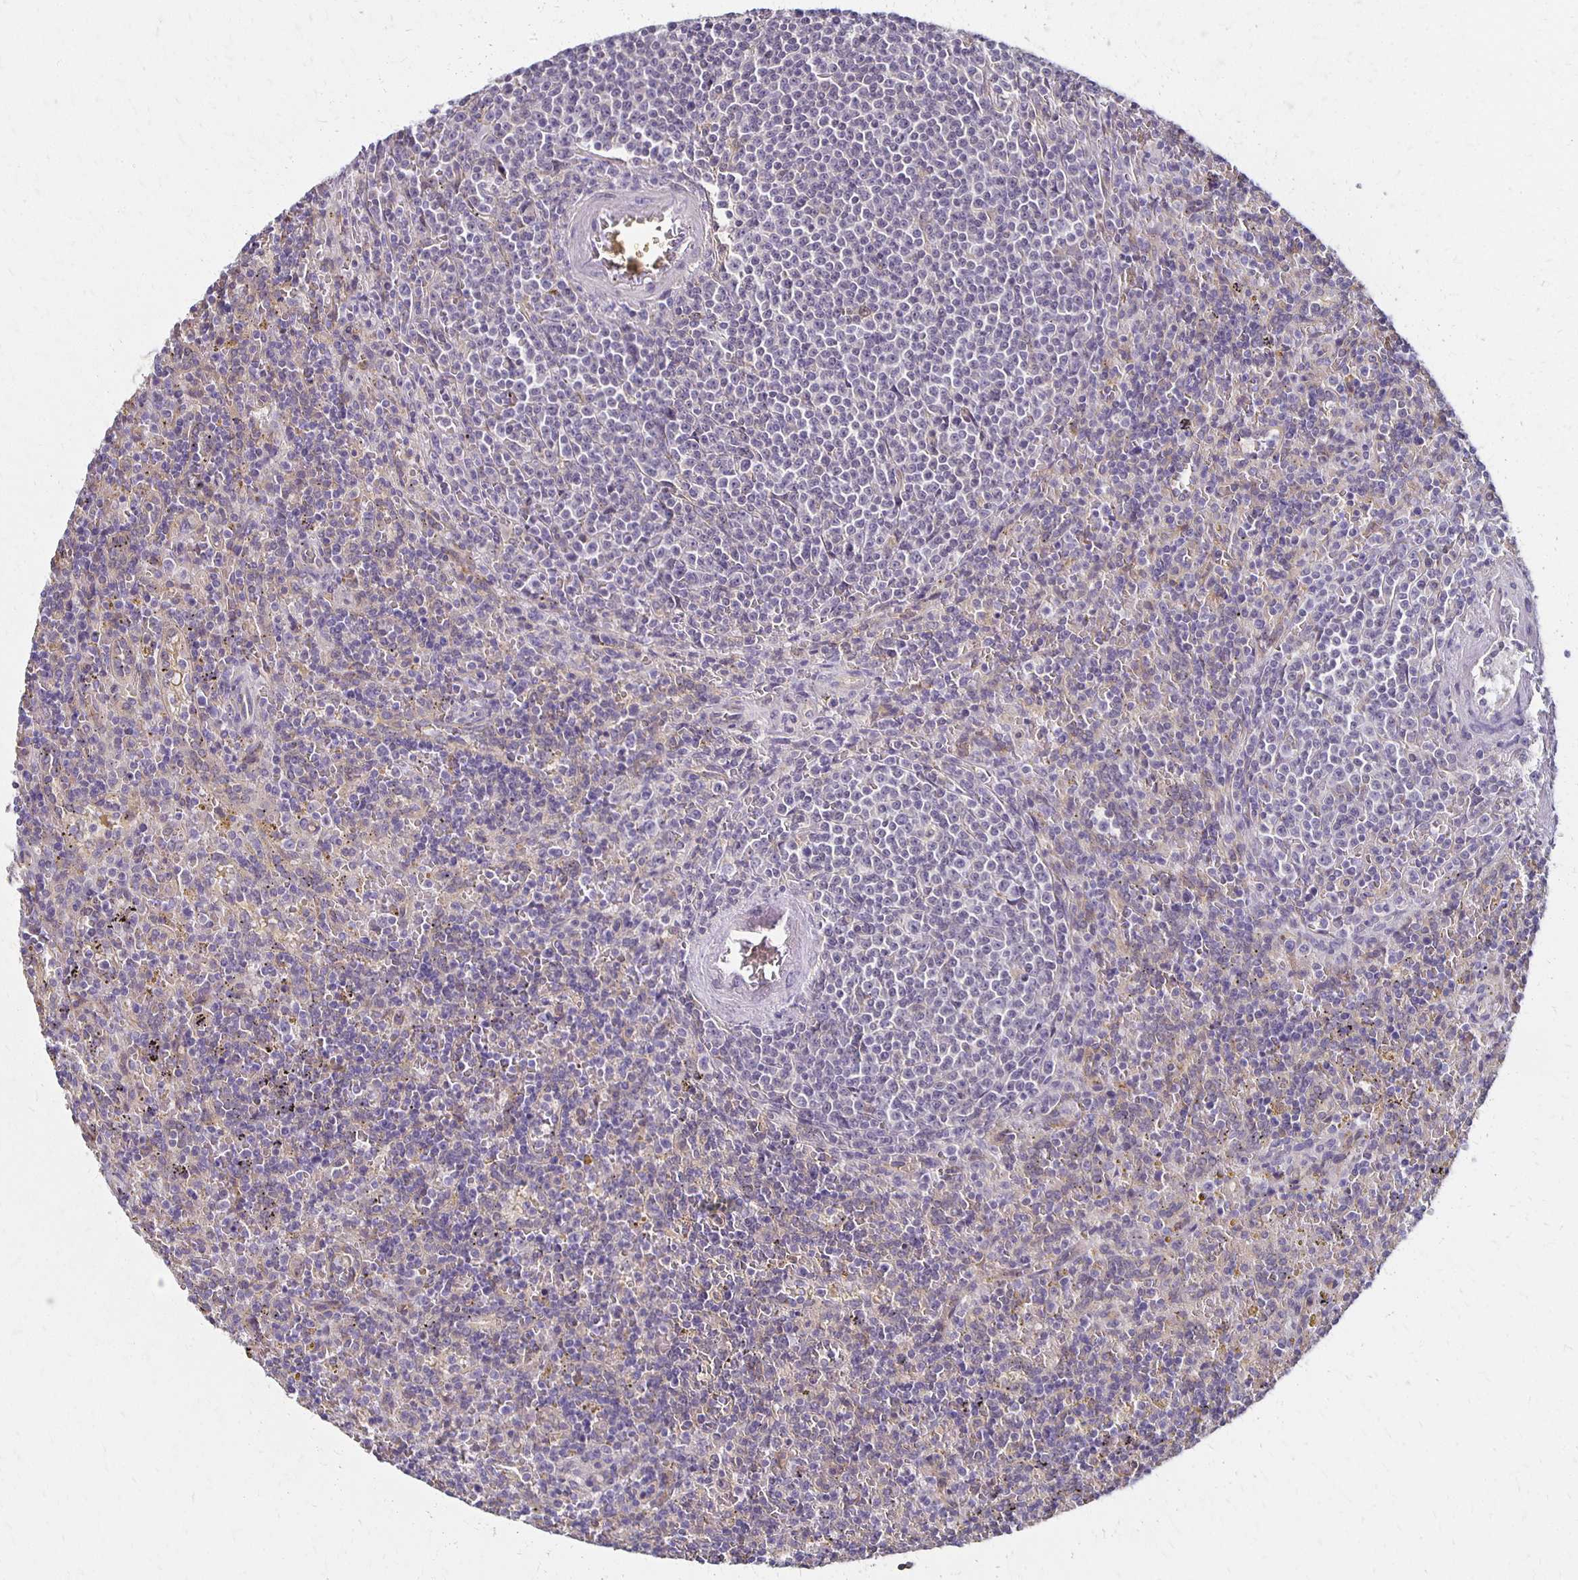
{"staining": {"intensity": "negative", "quantity": "none", "location": "none"}, "tissue": "lymphoma", "cell_type": "Tumor cells", "image_type": "cancer", "snomed": [{"axis": "morphology", "description": "Malignant lymphoma, non-Hodgkin's type, Low grade"}, {"axis": "topography", "description": "Spleen"}], "caption": "DAB immunohistochemical staining of lymphoma displays no significant expression in tumor cells.", "gene": "GPX4", "patient": {"sex": "male", "age": 67}}